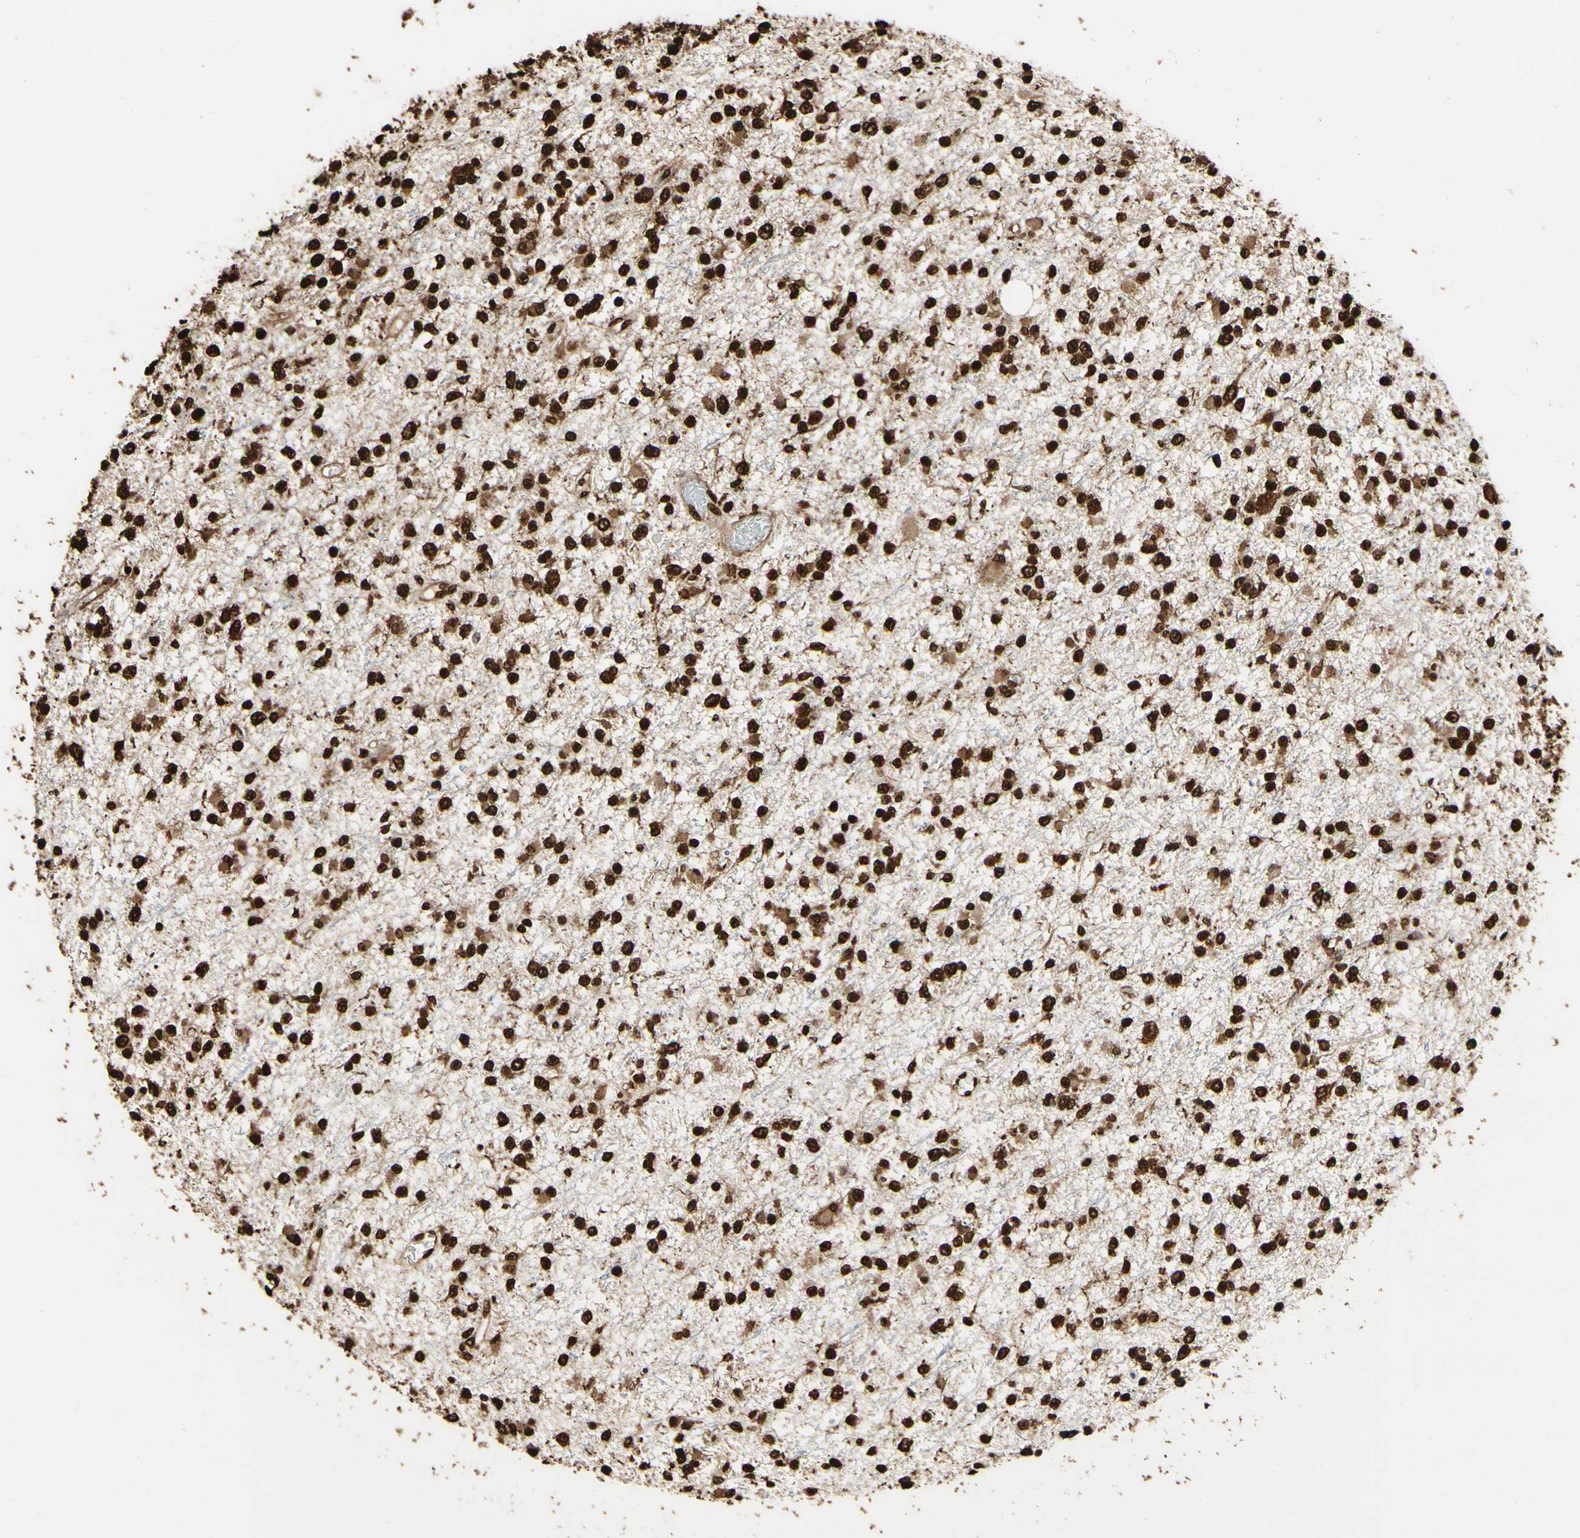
{"staining": {"intensity": "strong", "quantity": ">75%", "location": "cytoplasmic/membranous,nuclear"}, "tissue": "glioma", "cell_type": "Tumor cells", "image_type": "cancer", "snomed": [{"axis": "morphology", "description": "Glioma, malignant, Low grade"}, {"axis": "topography", "description": "Brain"}], "caption": "IHC staining of malignant low-grade glioma, which reveals high levels of strong cytoplasmic/membranous and nuclear staining in approximately >75% of tumor cells indicating strong cytoplasmic/membranous and nuclear protein expression. The staining was performed using DAB (3,3'-diaminobenzidine) (brown) for protein detection and nuclei were counterstained in hematoxylin (blue).", "gene": "HNRNPK", "patient": {"sex": "female", "age": 22}}